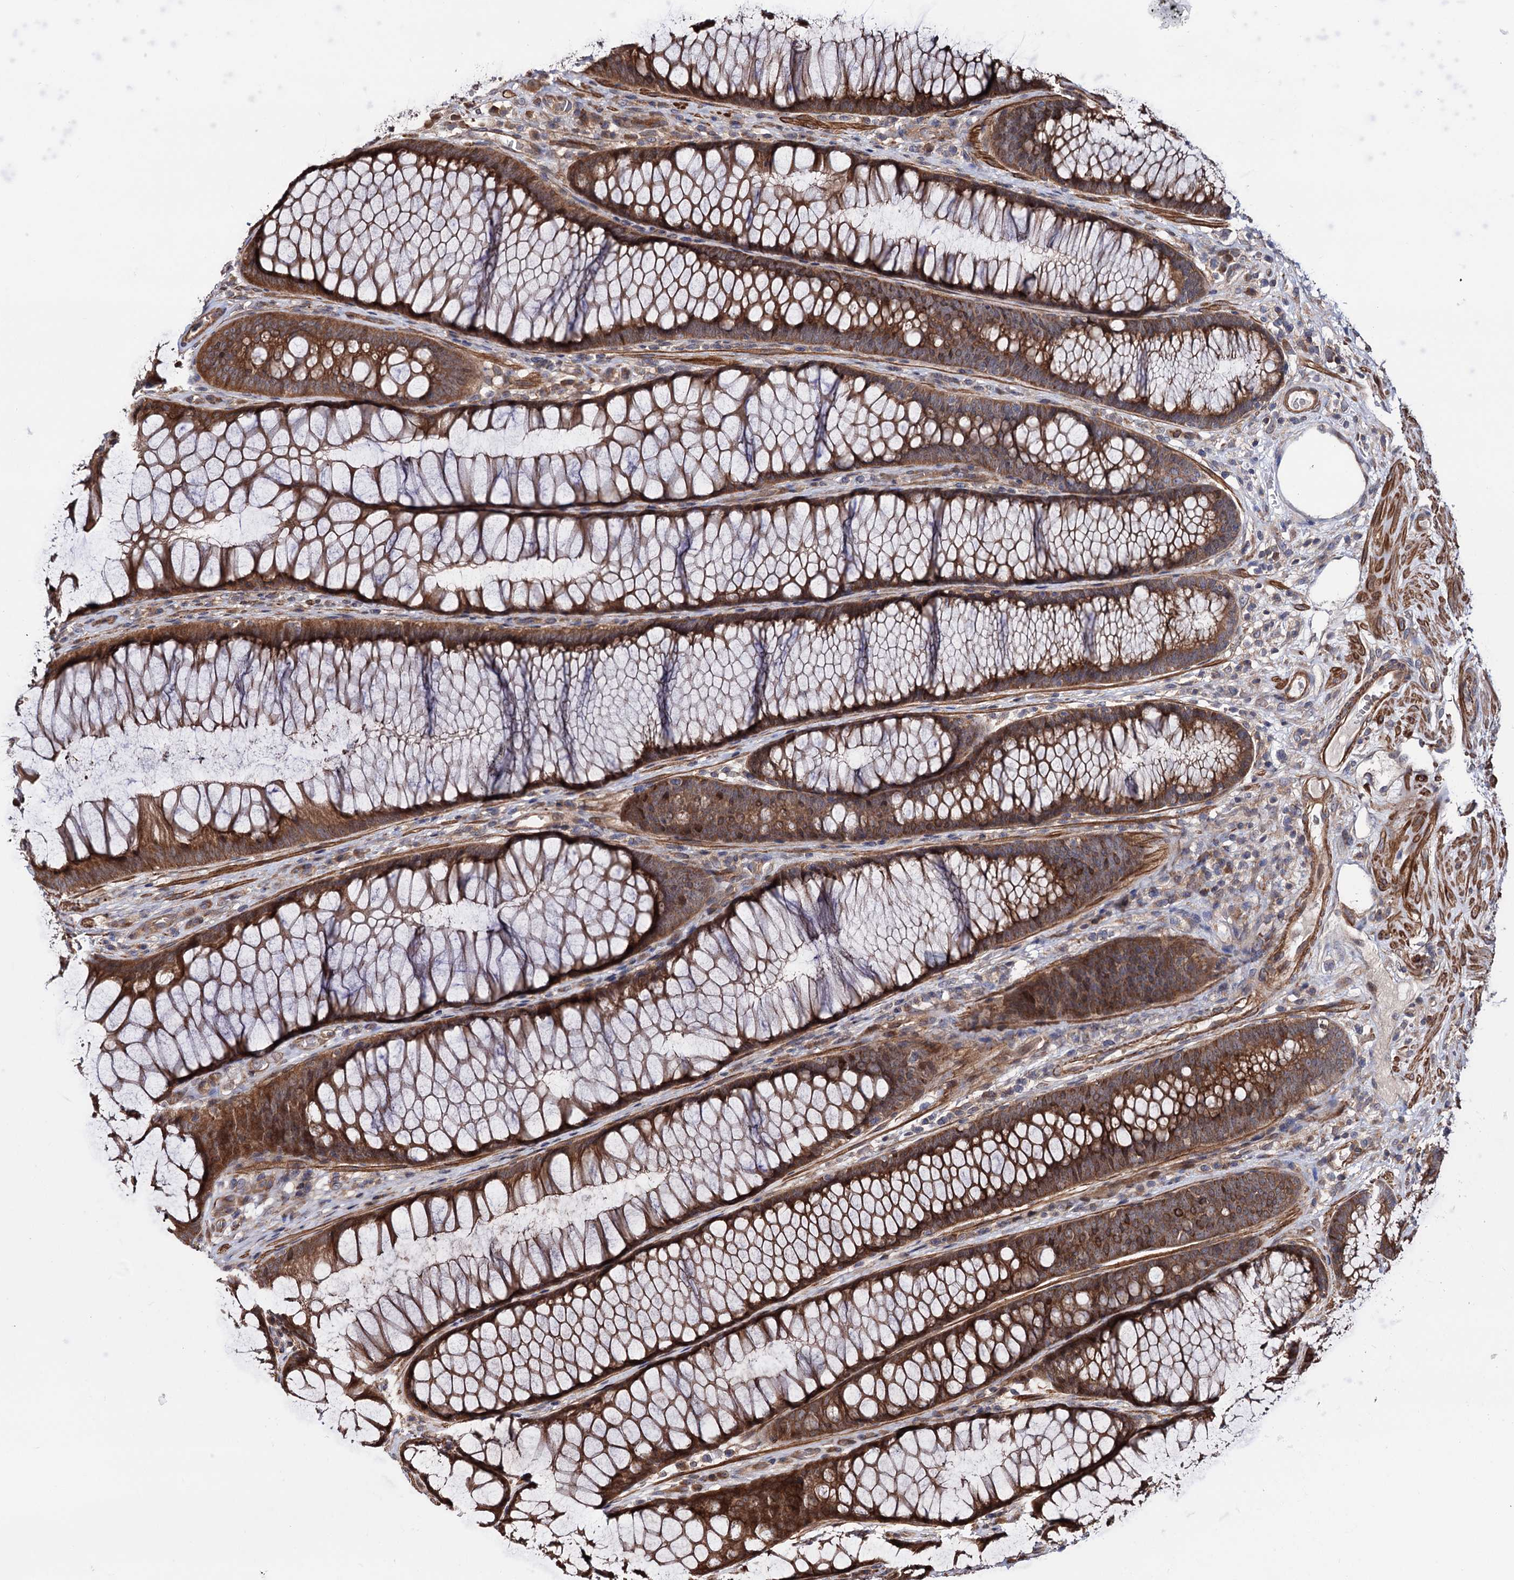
{"staining": {"intensity": "moderate", "quantity": ">75%", "location": "cytoplasmic/membranous"}, "tissue": "colon", "cell_type": "Endothelial cells", "image_type": "normal", "snomed": [{"axis": "morphology", "description": "Normal tissue, NOS"}, {"axis": "topography", "description": "Colon"}], "caption": "Protein expression analysis of benign colon demonstrates moderate cytoplasmic/membranous staining in about >75% of endothelial cells. The protein of interest is stained brown, and the nuclei are stained in blue (DAB IHC with brightfield microscopy, high magnification).", "gene": "FERMT2", "patient": {"sex": "female", "age": 82}}